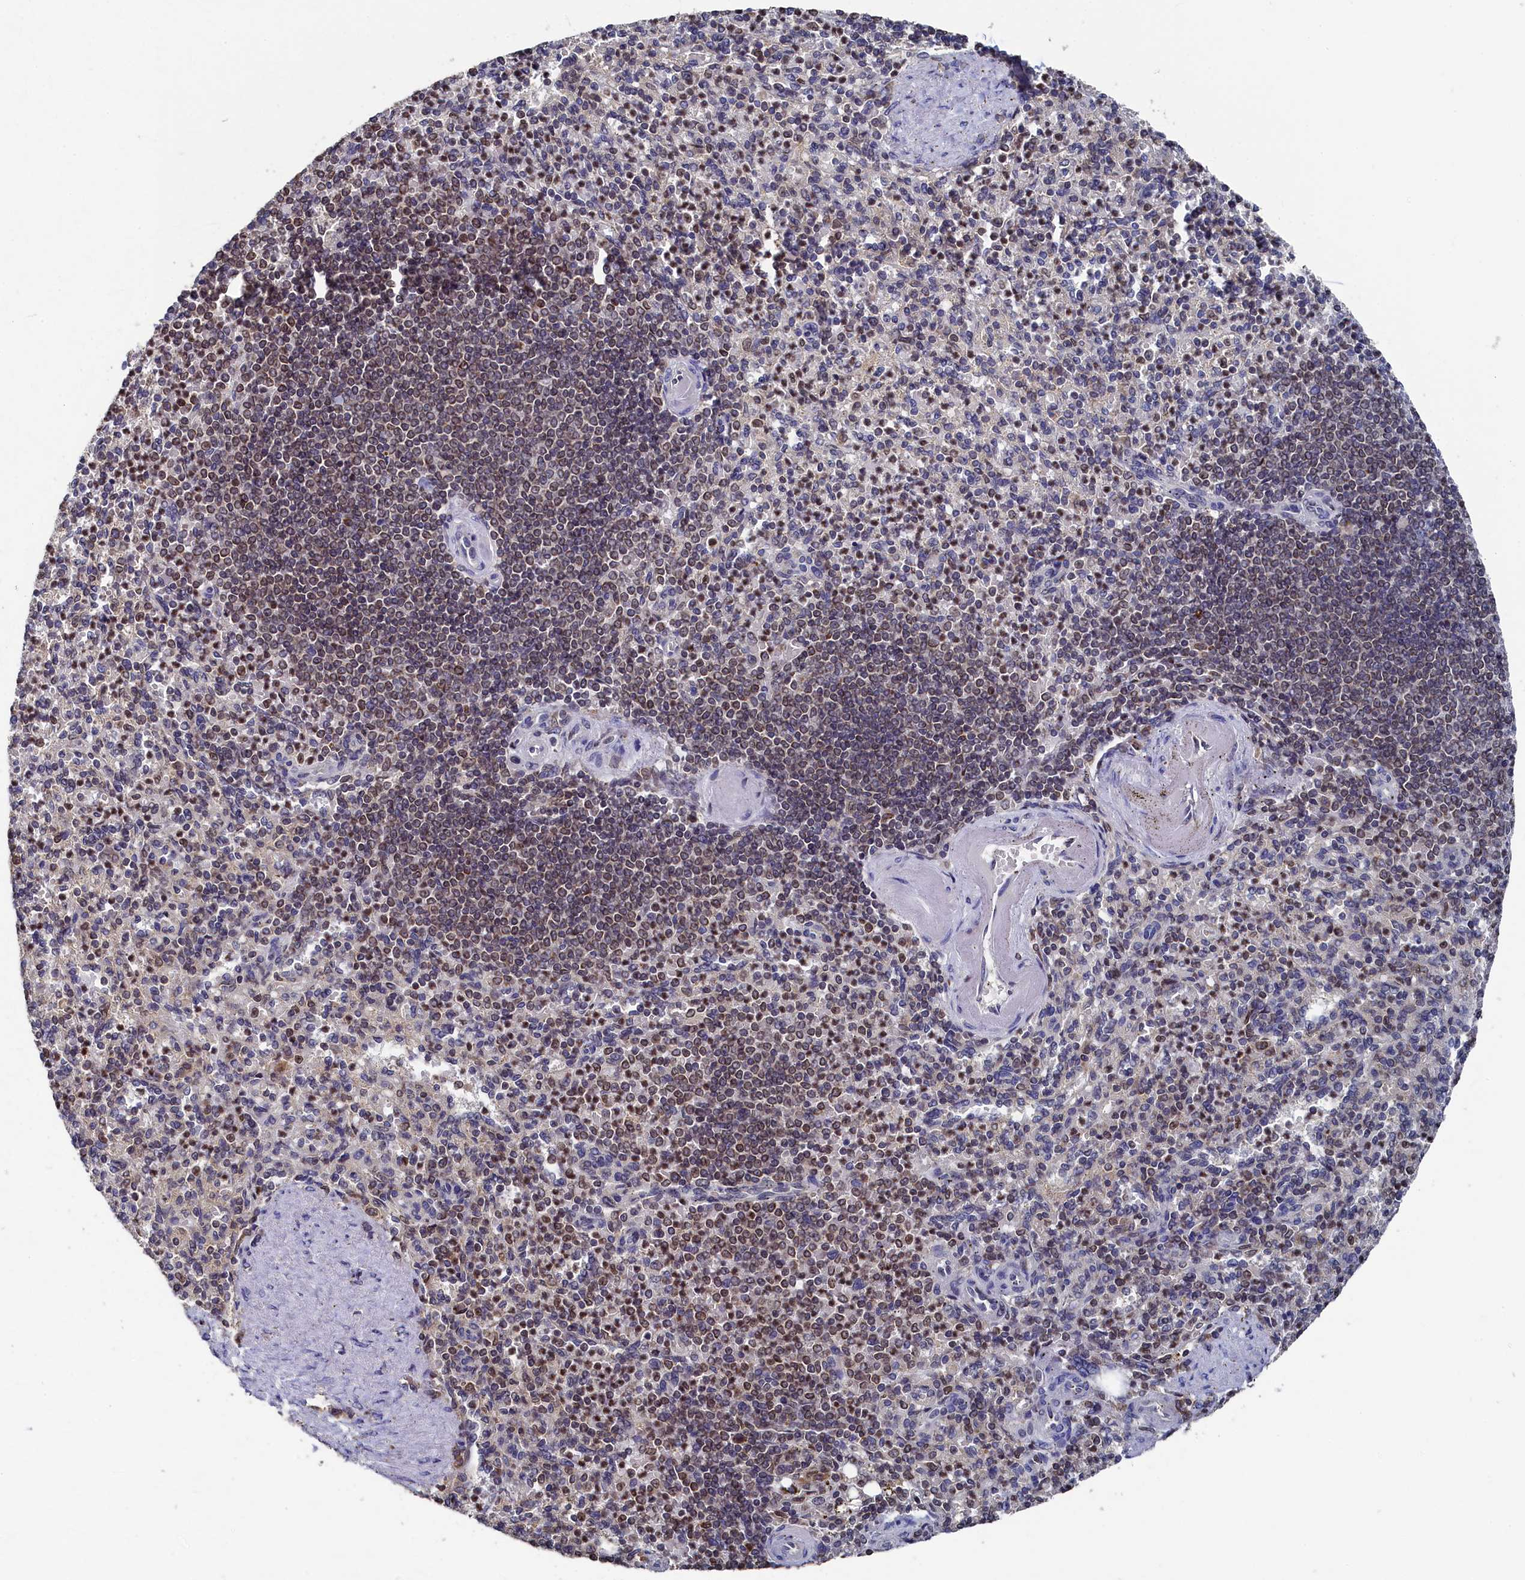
{"staining": {"intensity": "moderate", "quantity": ">75%", "location": "cytoplasmic/membranous,nuclear"}, "tissue": "spleen", "cell_type": "Cells in red pulp", "image_type": "normal", "snomed": [{"axis": "morphology", "description": "Normal tissue, NOS"}, {"axis": "topography", "description": "Spleen"}], "caption": "IHC staining of benign spleen, which displays medium levels of moderate cytoplasmic/membranous,nuclear expression in approximately >75% of cells in red pulp indicating moderate cytoplasmic/membranous,nuclear protein positivity. The staining was performed using DAB (3,3'-diaminobenzidine) (brown) for protein detection and nuclei were counterstained in hematoxylin (blue).", "gene": "ANKEF1", "patient": {"sex": "female", "age": 74}}